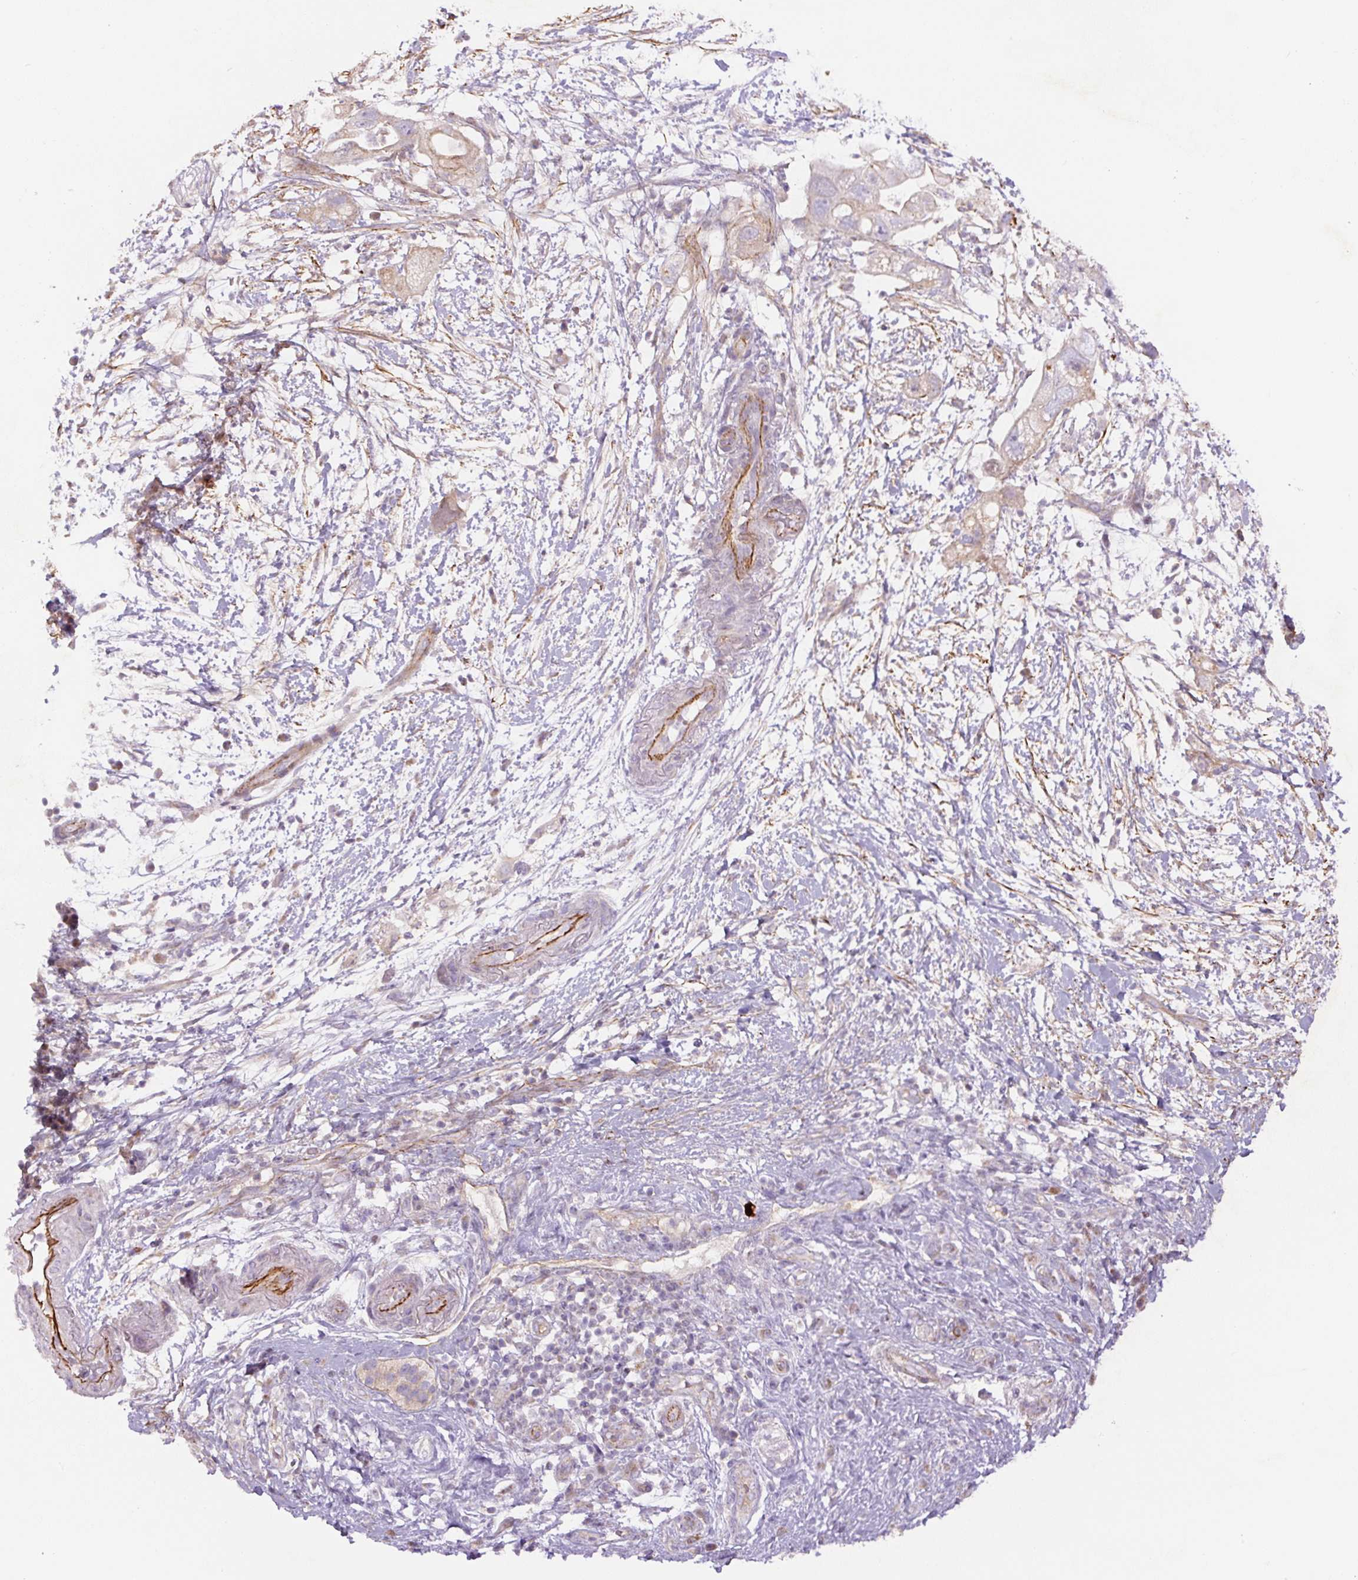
{"staining": {"intensity": "negative", "quantity": "none", "location": "none"}, "tissue": "pancreatic cancer", "cell_type": "Tumor cells", "image_type": "cancer", "snomed": [{"axis": "morphology", "description": "Adenocarcinoma, NOS"}, {"axis": "topography", "description": "Pancreas"}], "caption": "High magnification brightfield microscopy of pancreatic adenocarcinoma stained with DAB (brown) and counterstained with hematoxylin (blue): tumor cells show no significant staining.", "gene": "CCNI2", "patient": {"sex": "female", "age": 72}}